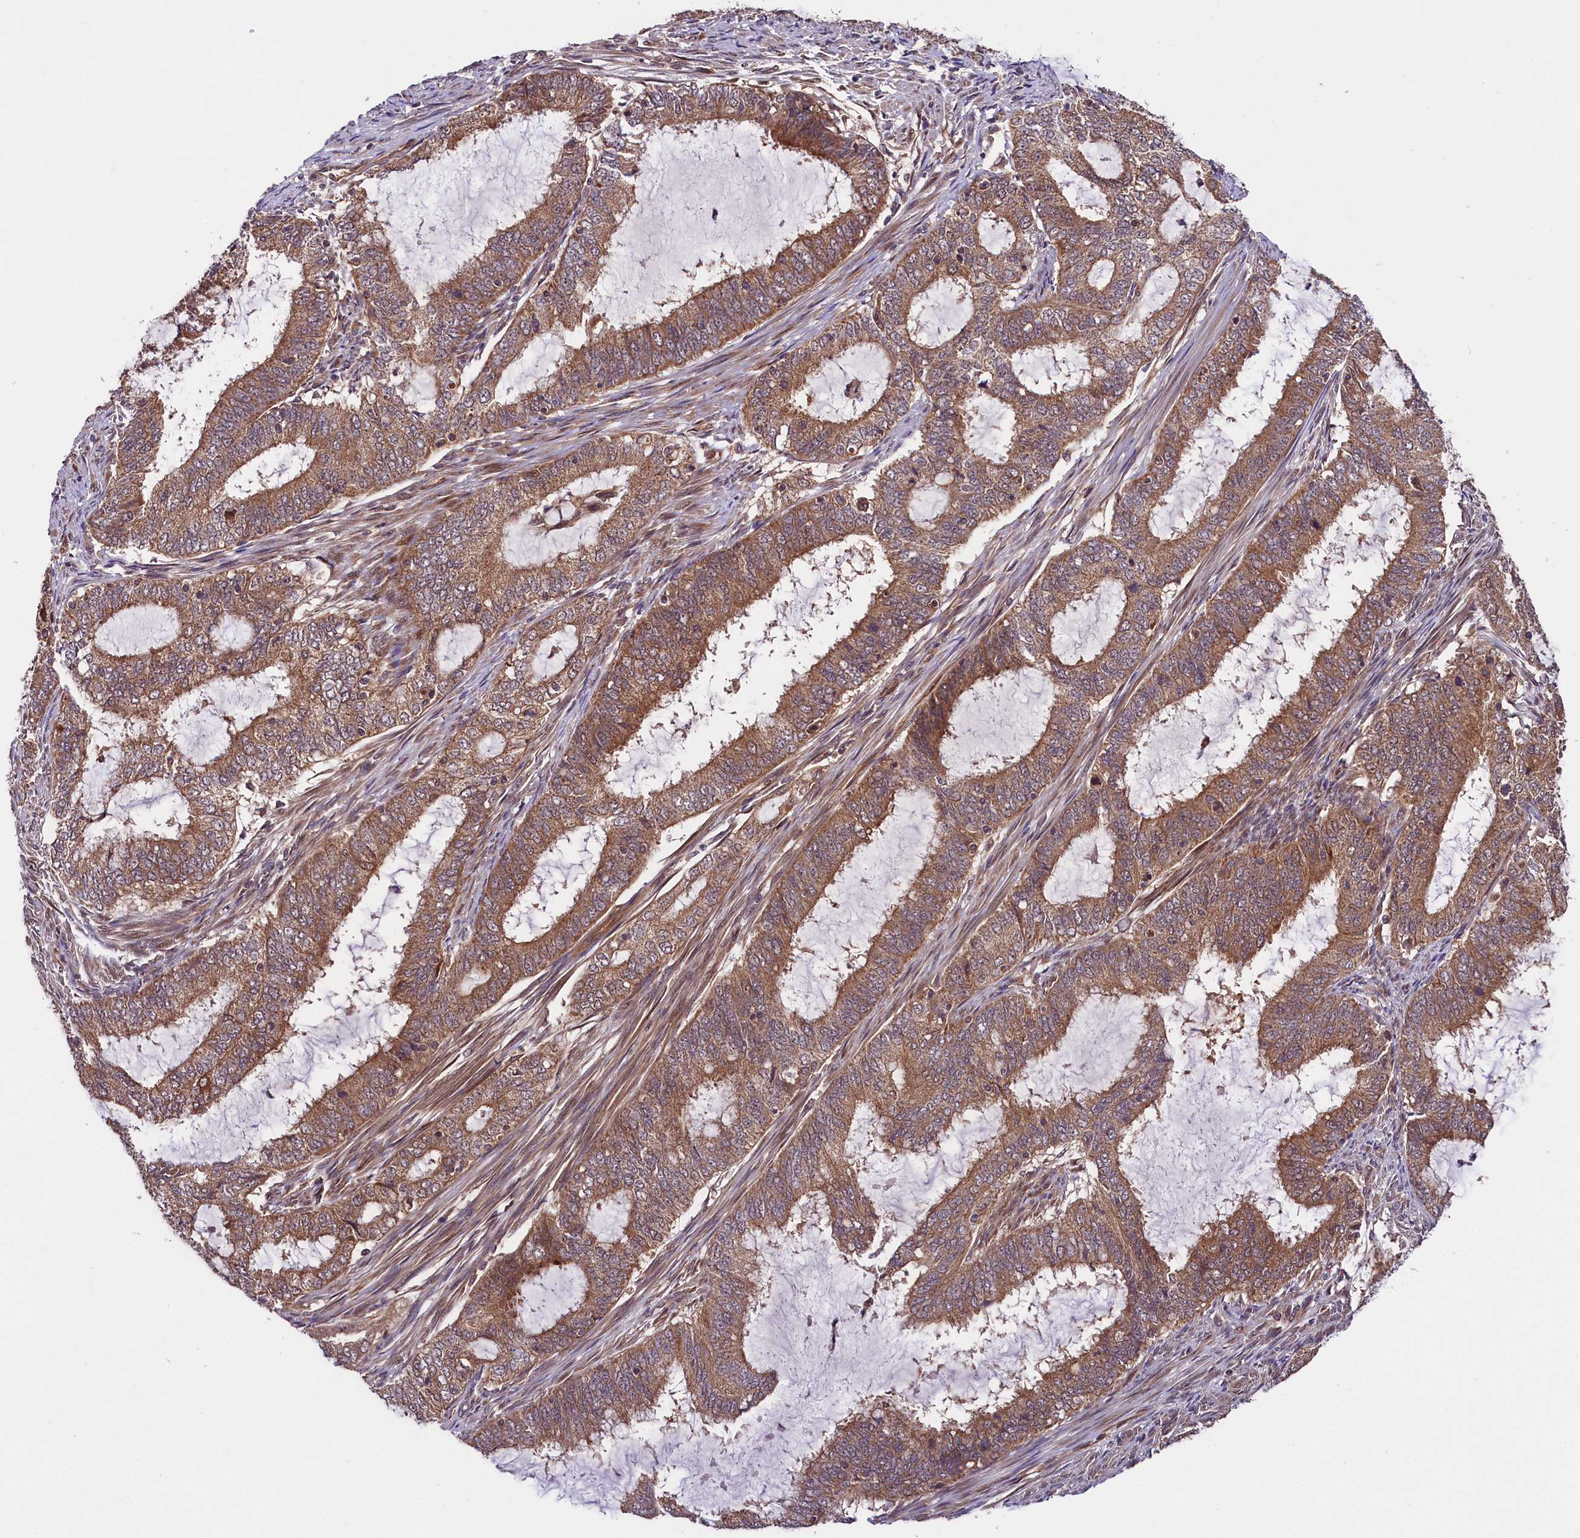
{"staining": {"intensity": "moderate", "quantity": ">75%", "location": "cytoplasmic/membranous"}, "tissue": "endometrial cancer", "cell_type": "Tumor cells", "image_type": "cancer", "snomed": [{"axis": "morphology", "description": "Adenocarcinoma, NOS"}, {"axis": "topography", "description": "Endometrium"}], "caption": "Endometrial cancer (adenocarcinoma) stained with a brown dye shows moderate cytoplasmic/membranous positive staining in approximately >75% of tumor cells.", "gene": "DOHH", "patient": {"sex": "female", "age": 51}}